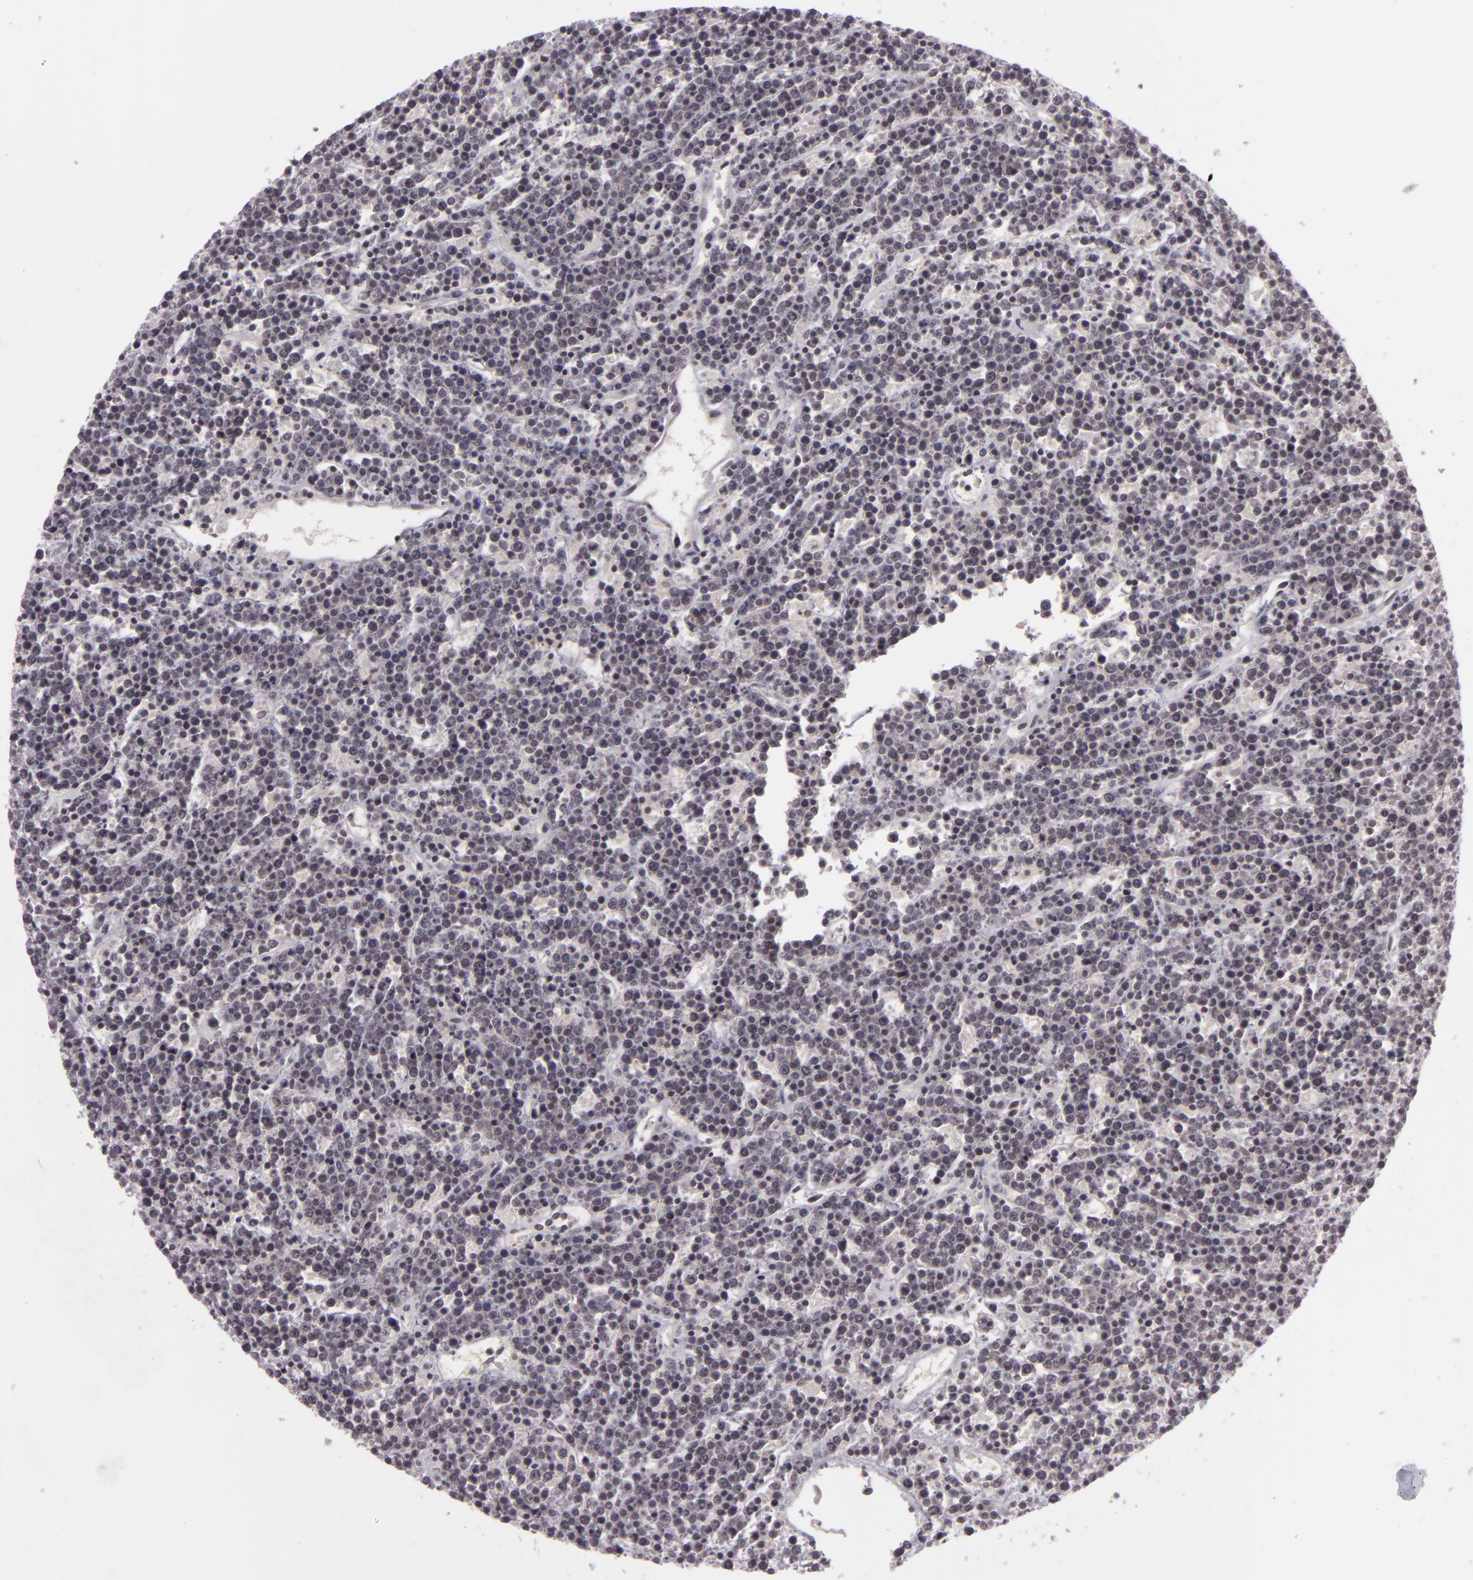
{"staining": {"intensity": "negative", "quantity": "none", "location": "none"}, "tissue": "lymphoma", "cell_type": "Tumor cells", "image_type": "cancer", "snomed": [{"axis": "morphology", "description": "Malignant lymphoma, non-Hodgkin's type, High grade"}, {"axis": "topography", "description": "Ovary"}], "caption": "A micrograph of lymphoma stained for a protein shows no brown staining in tumor cells.", "gene": "ZFX", "patient": {"sex": "female", "age": 56}}